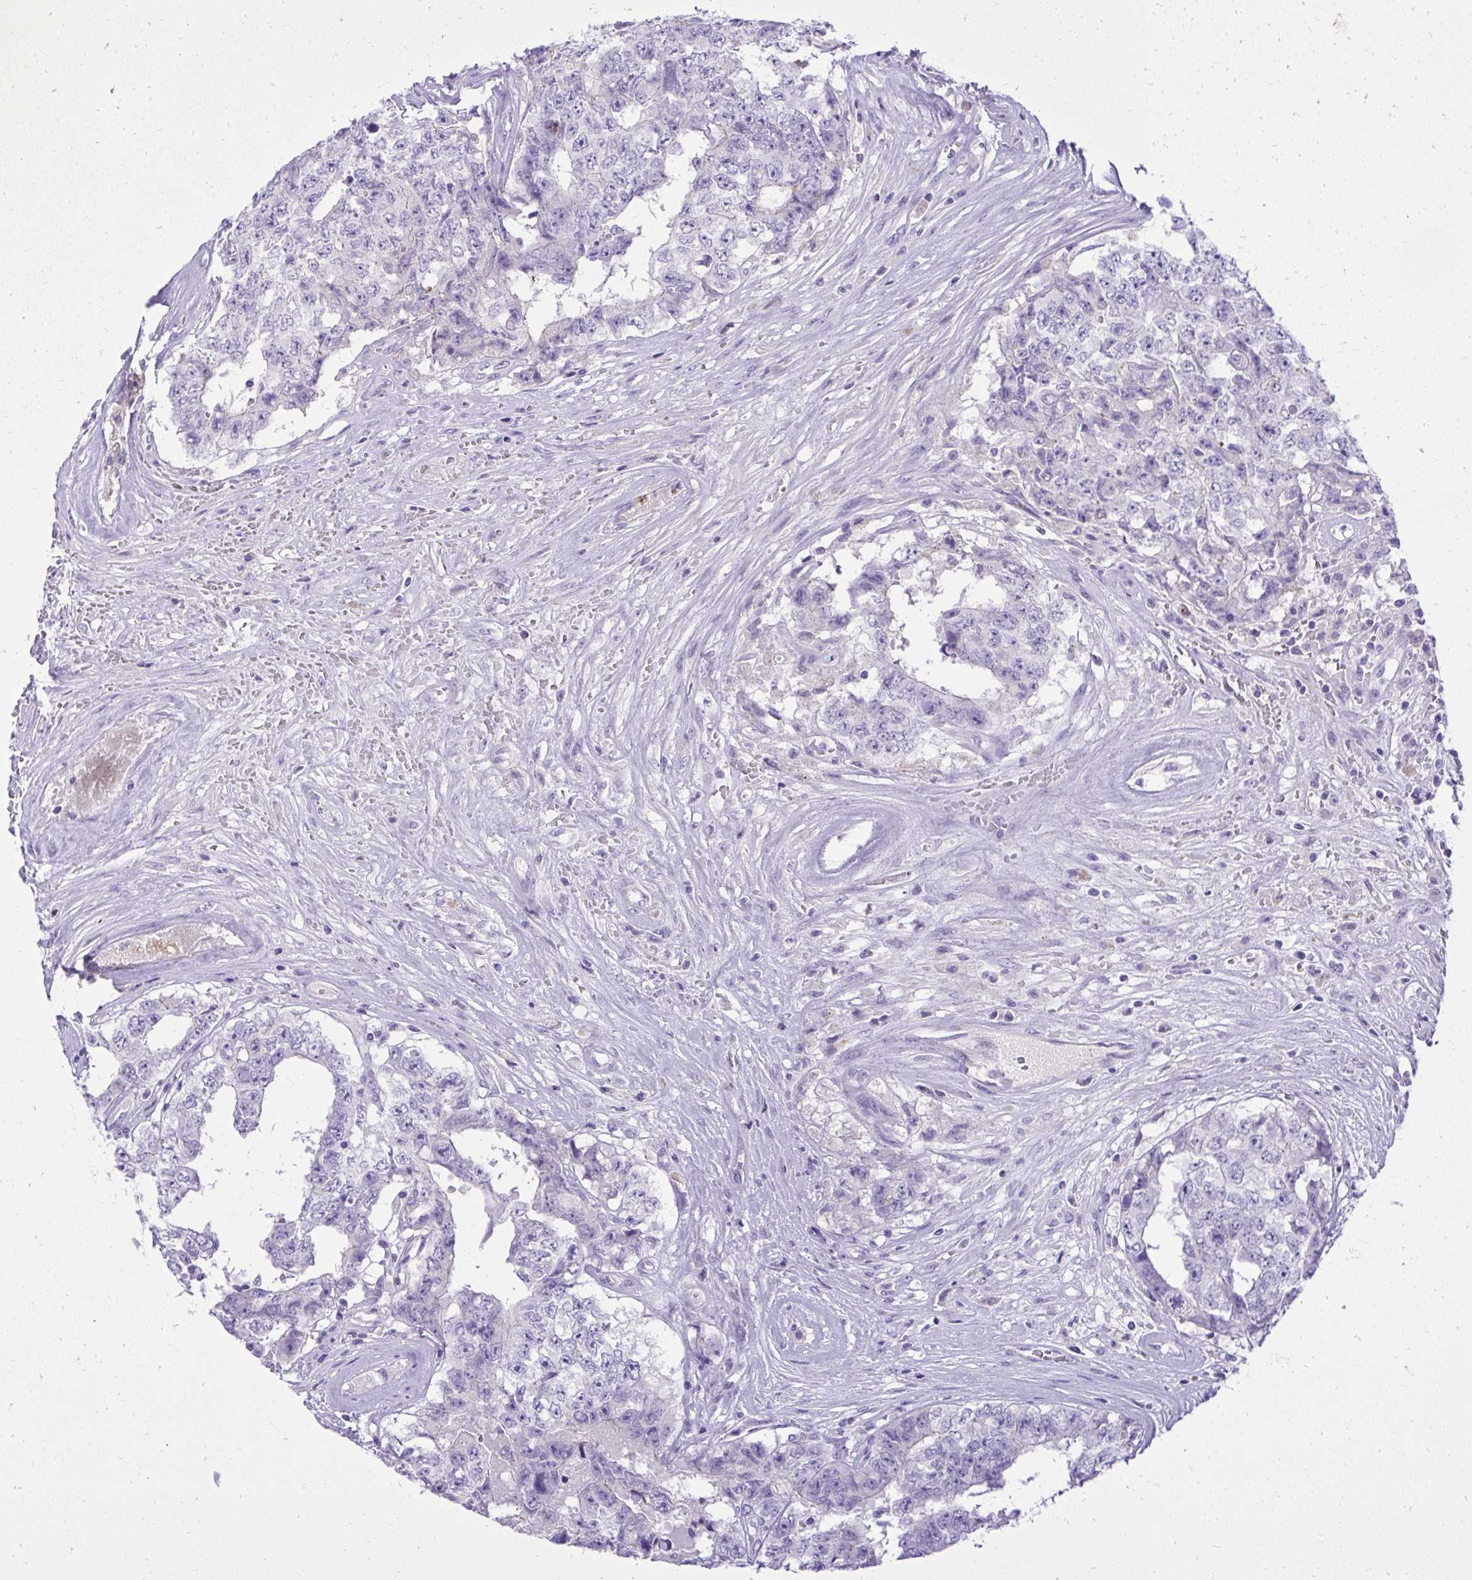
{"staining": {"intensity": "negative", "quantity": "none", "location": "none"}, "tissue": "testis cancer", "cell_type": "Tumor cells", "image_type": "cancer", "snomed": [{"axis": "morphology", "description": "Normal tissue, NOS"}, {"axis": "morphology", "description": "Carcinoma, Embryonal, NOS"}, {"axis": "topography", "description": "Testis"}, {"axis": "topography", "description": "Epididymis"}], "caption": "Immunohistochemistry photomicrograph of neoplastic tissue: testis embryonal carcinoma stained with DAB displays no significant protein staining in tumor cells. (DAB immunohistochemistry visualized using brightfield microscopy, high magnification).", "gene": "ST6GALNAC3", "patient": {"sex": "male", "age": 25}}